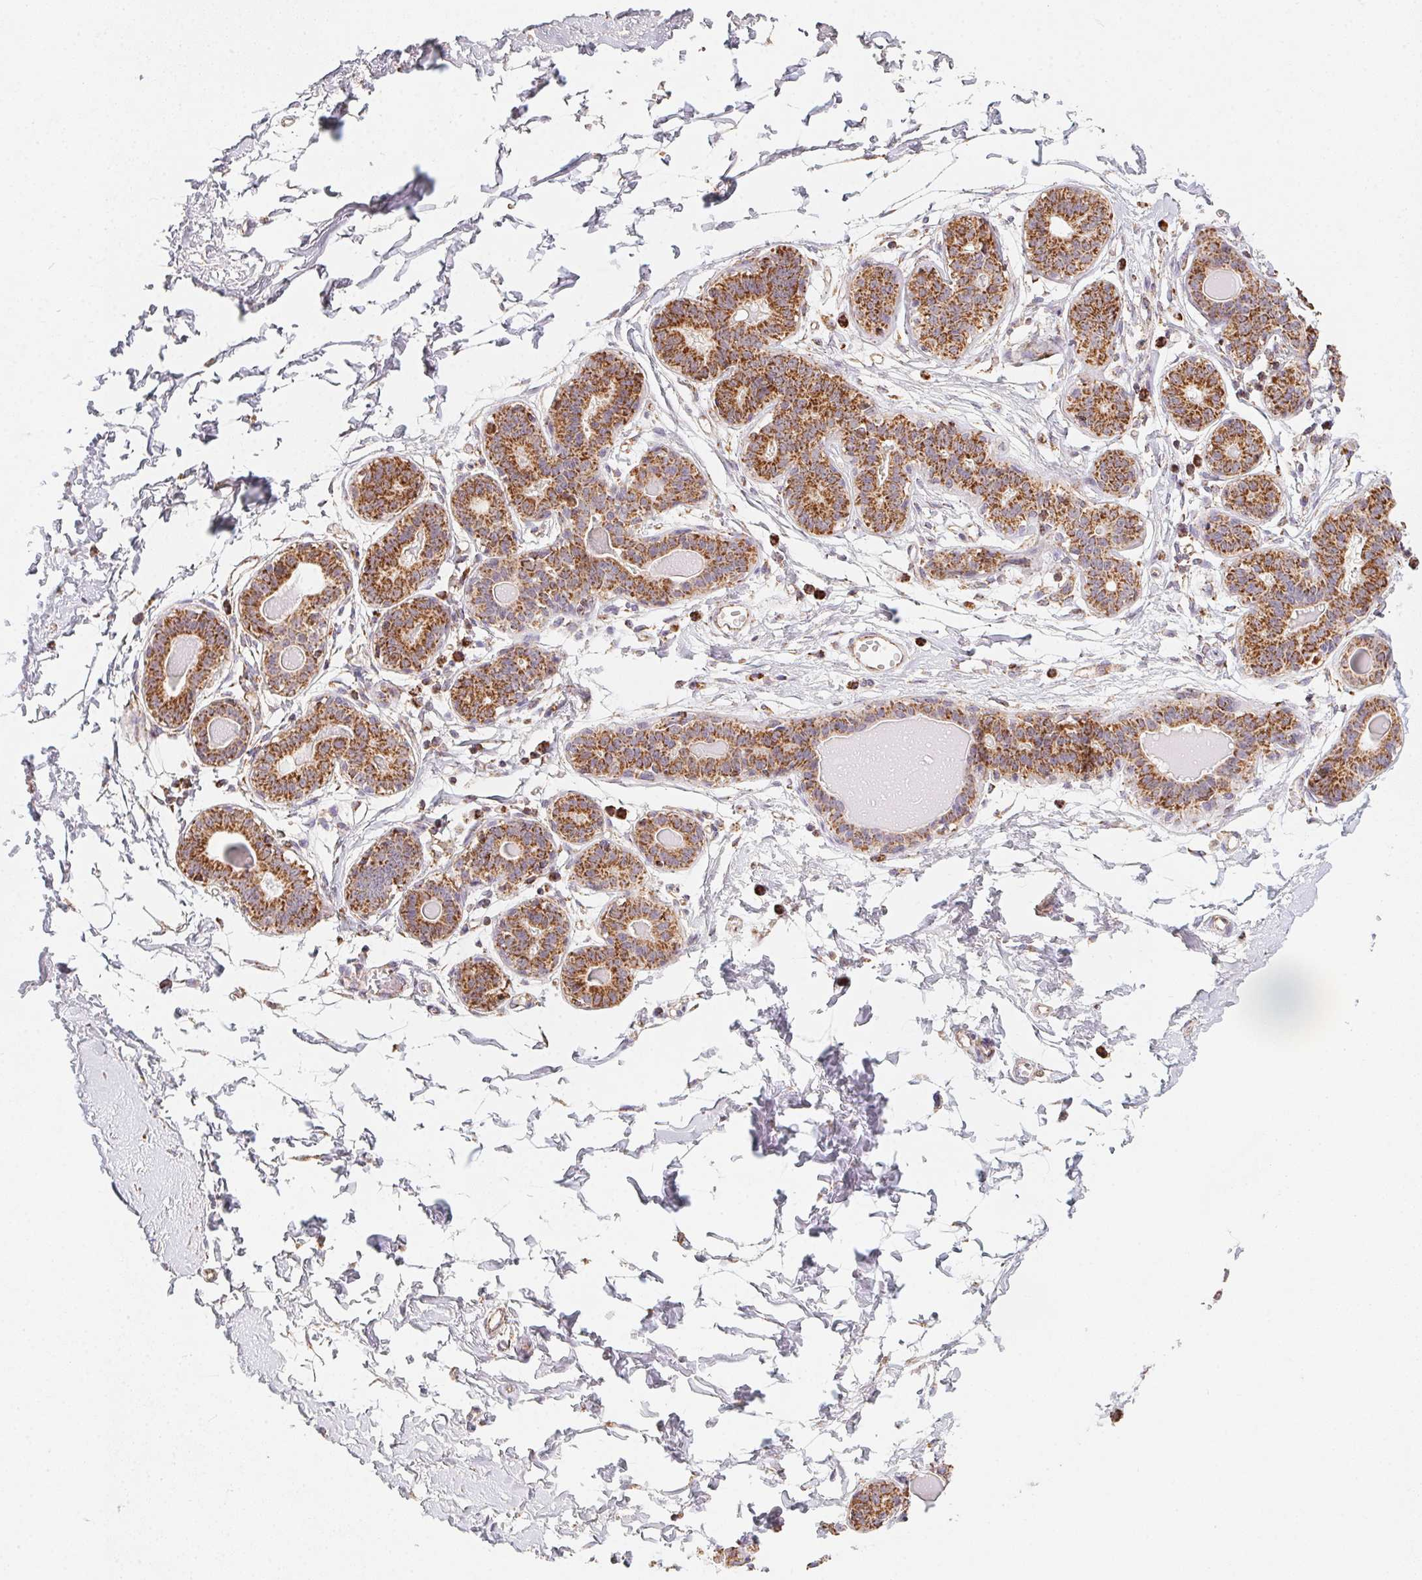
{"staining": {"intensity": "moderate", "quantity": "25%-75%", "location": "cytoplasmic/membranous"}, "tissue": "breast", "cell_type": "Adipocytes", "image_type": "normal", "snomed": [{"axis": "morphology", "description": "Normal tissue, NOS"}, {"axis": "topography", "description": "Breast"}], "caption": "Approximately 25%-75% of adipocytes in unremarkable breast demonstrate moderate cytoplasmic/membranous protein expression as visualized by brown immunohistochemical staining.", "gene": "NDUFS6", "patient": {"sex": "female", "age": 45}}